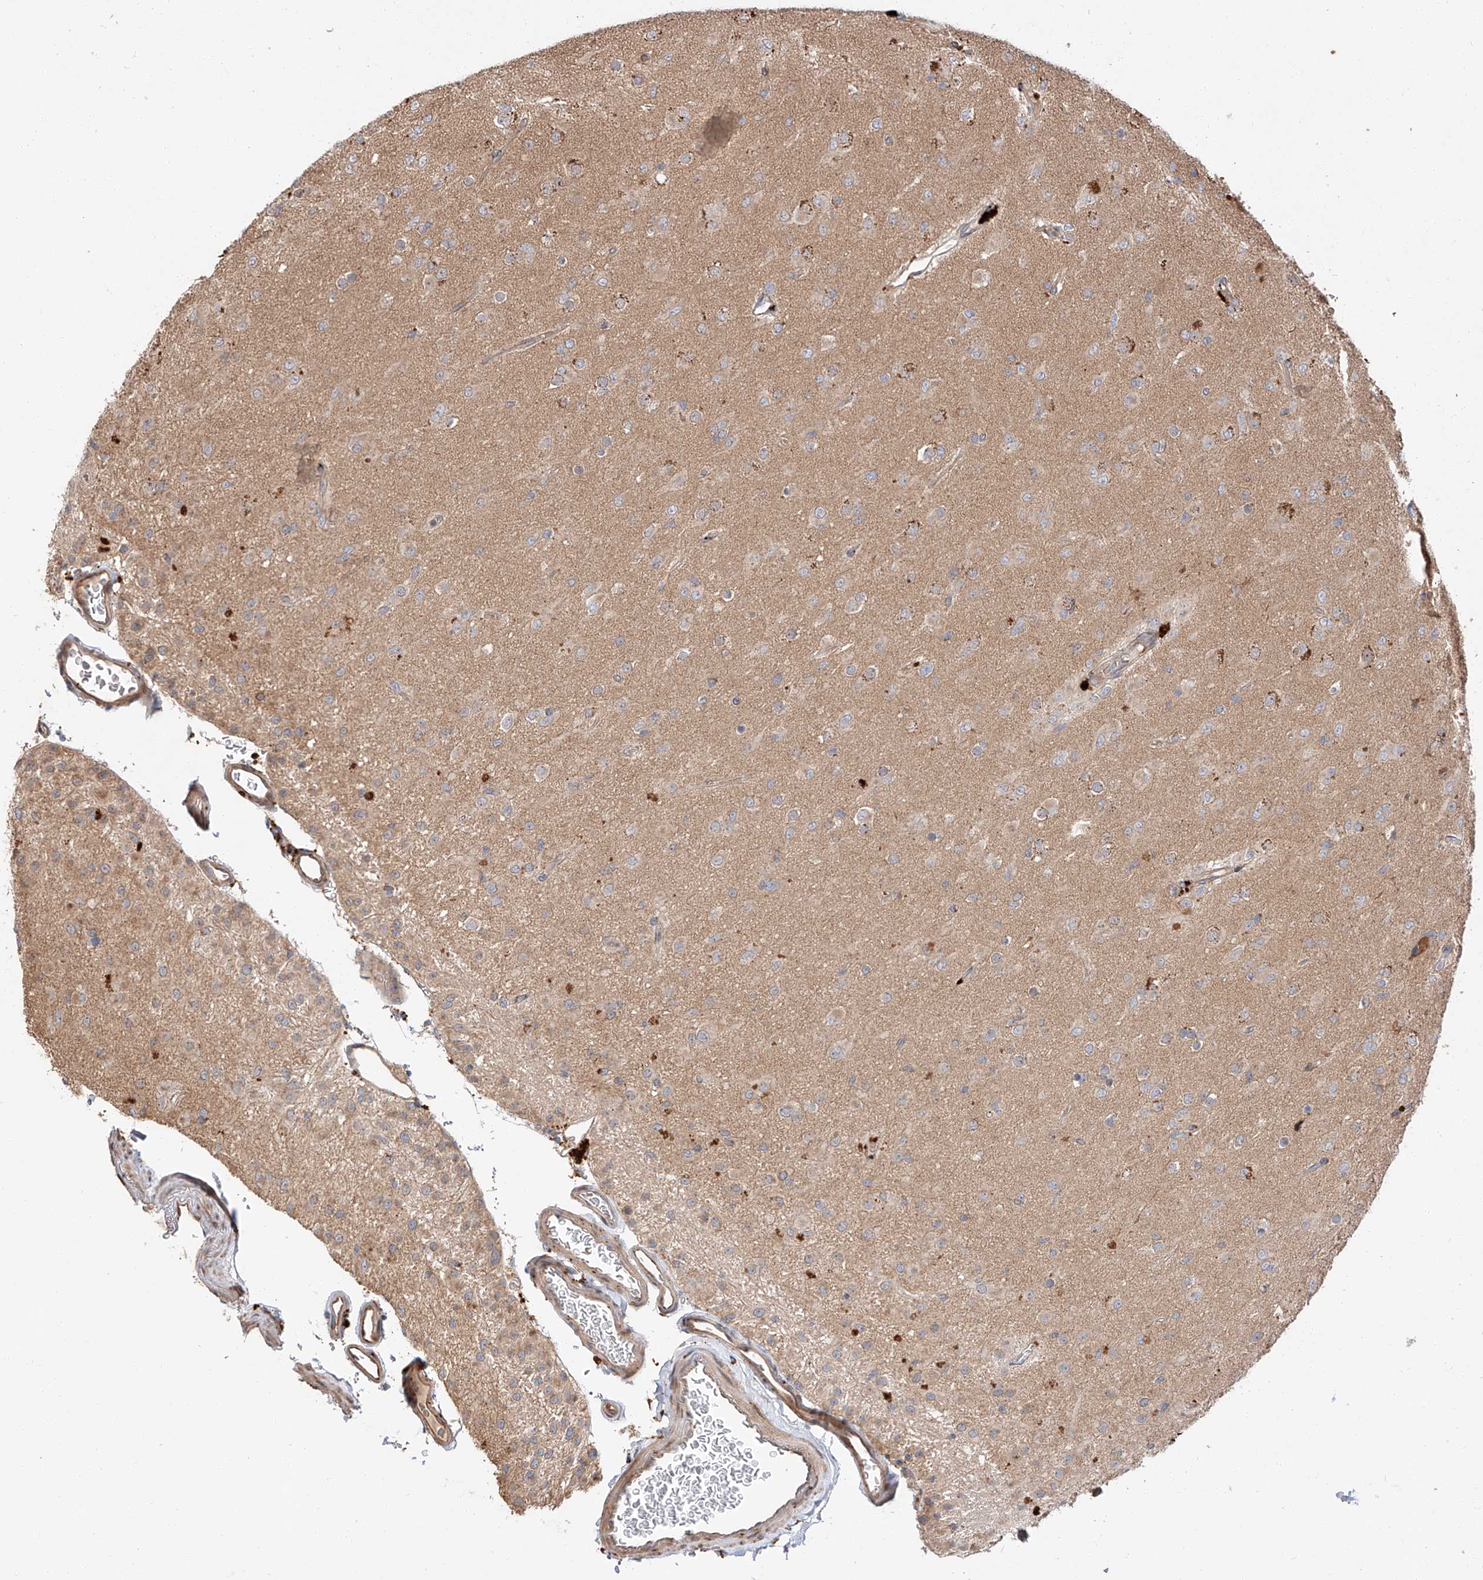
{"staining": {"intensity": "negative", "quantity": "none", "location": "none"}, "tissue": "glioma", "cell_type": "Tumor cells", "image_type": "cancer", "snomed": [{"axis": "morphology", "description": "Glioma, malignant, Low grade"}, {"axis": "topography", "description": "Brain"}], "caption": "There is no significant positivity in tumor cells of malignant glioma (low-grade).", "gene": "DIRAS3", "patient": {"sex": "male", "age": 65}}